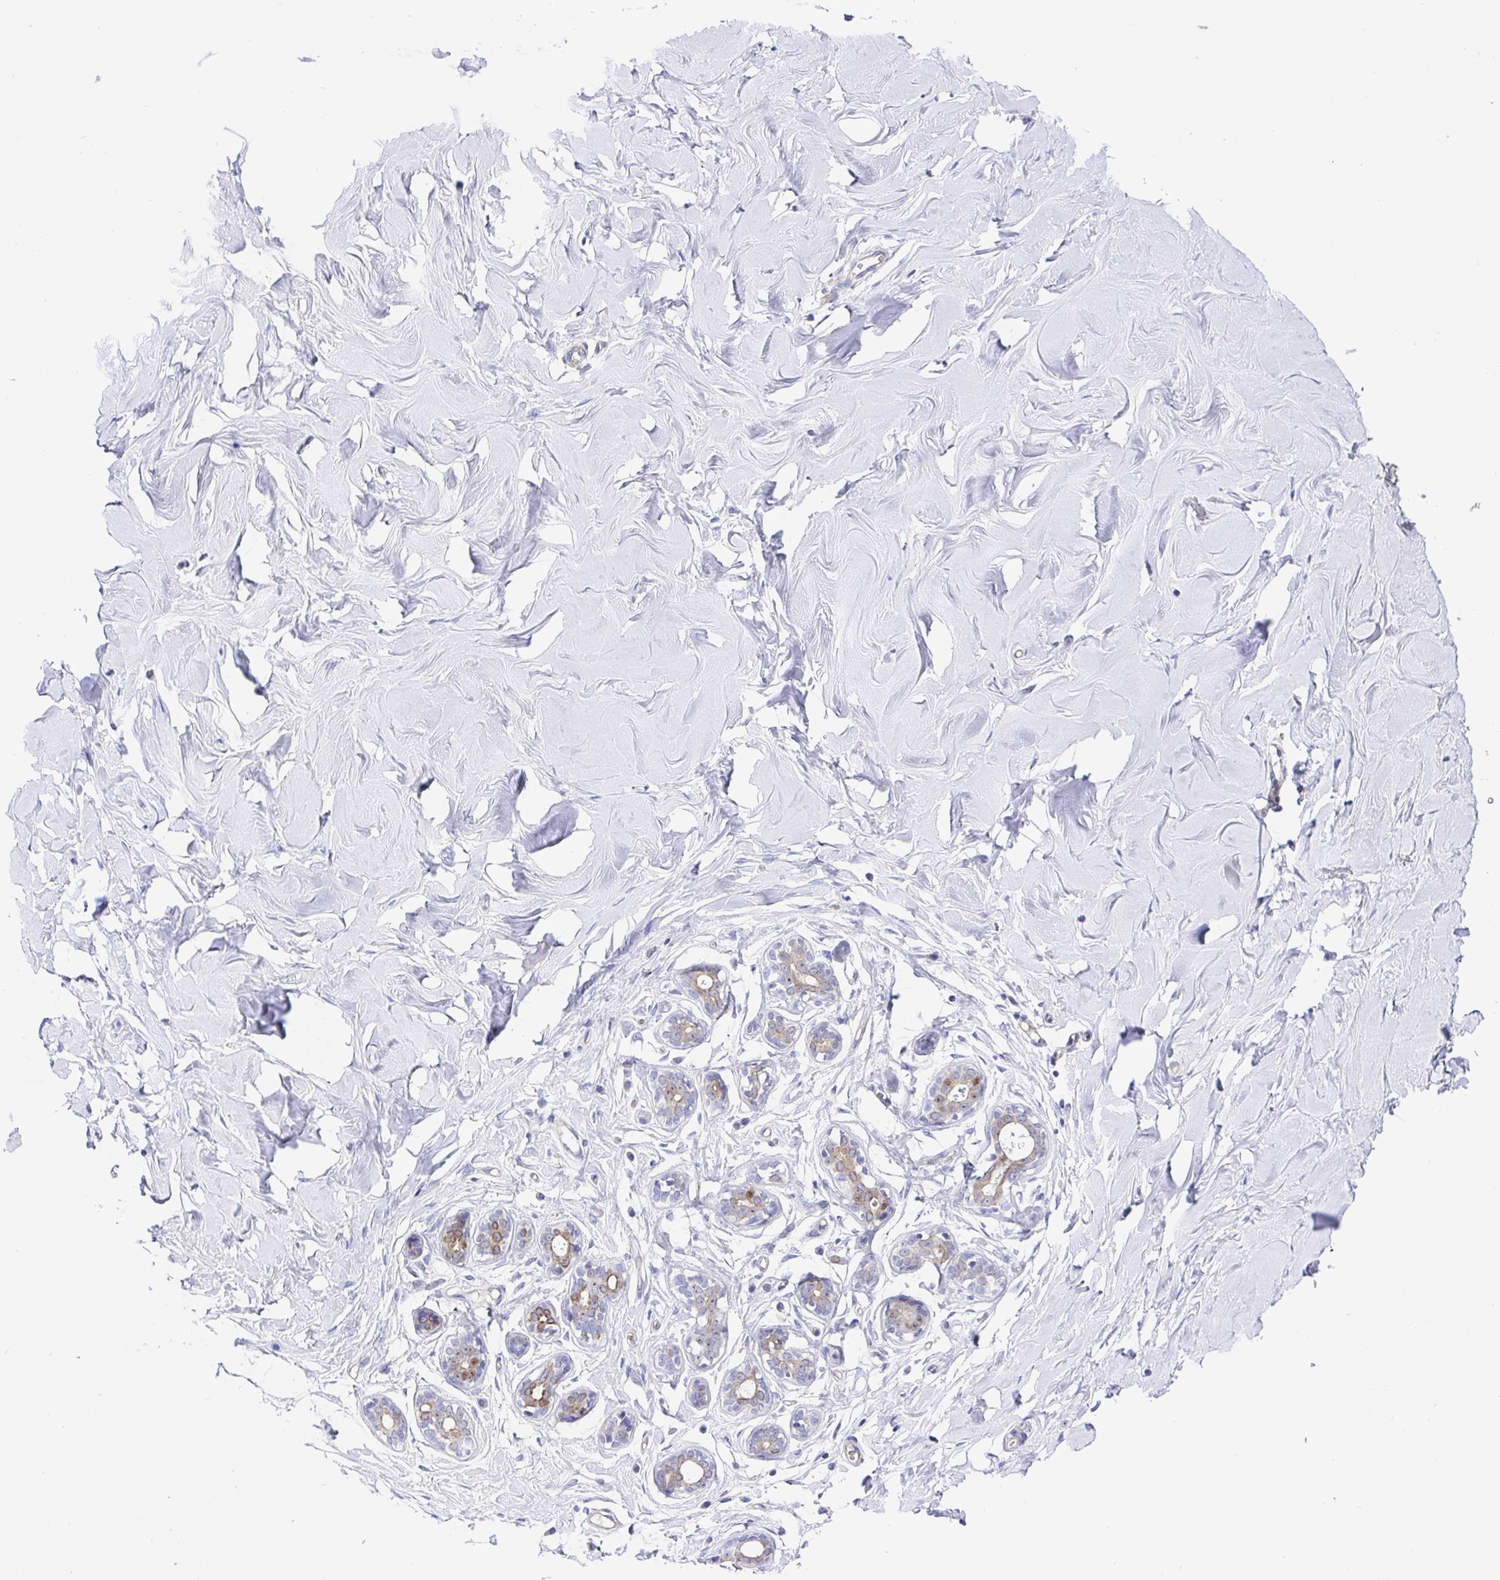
{"staining": {"intensity": "negative", "quantity": "none", "location": "none"}, "tissue": "breast", "cell_type": "Adipocytes", "image_type": "normal", "snomed": [{"axis": "morphology", "description": "Normal tissue, NOS"}, {"axis": "topography", "description": "Breast"}], "caption": "Immunohistochemistry of benign breast exhibits no expression in adipocytes. Nuclei are stained in blue.", "gene": "TIMELESS", "patient": {"sex": "female", "age": 27}}